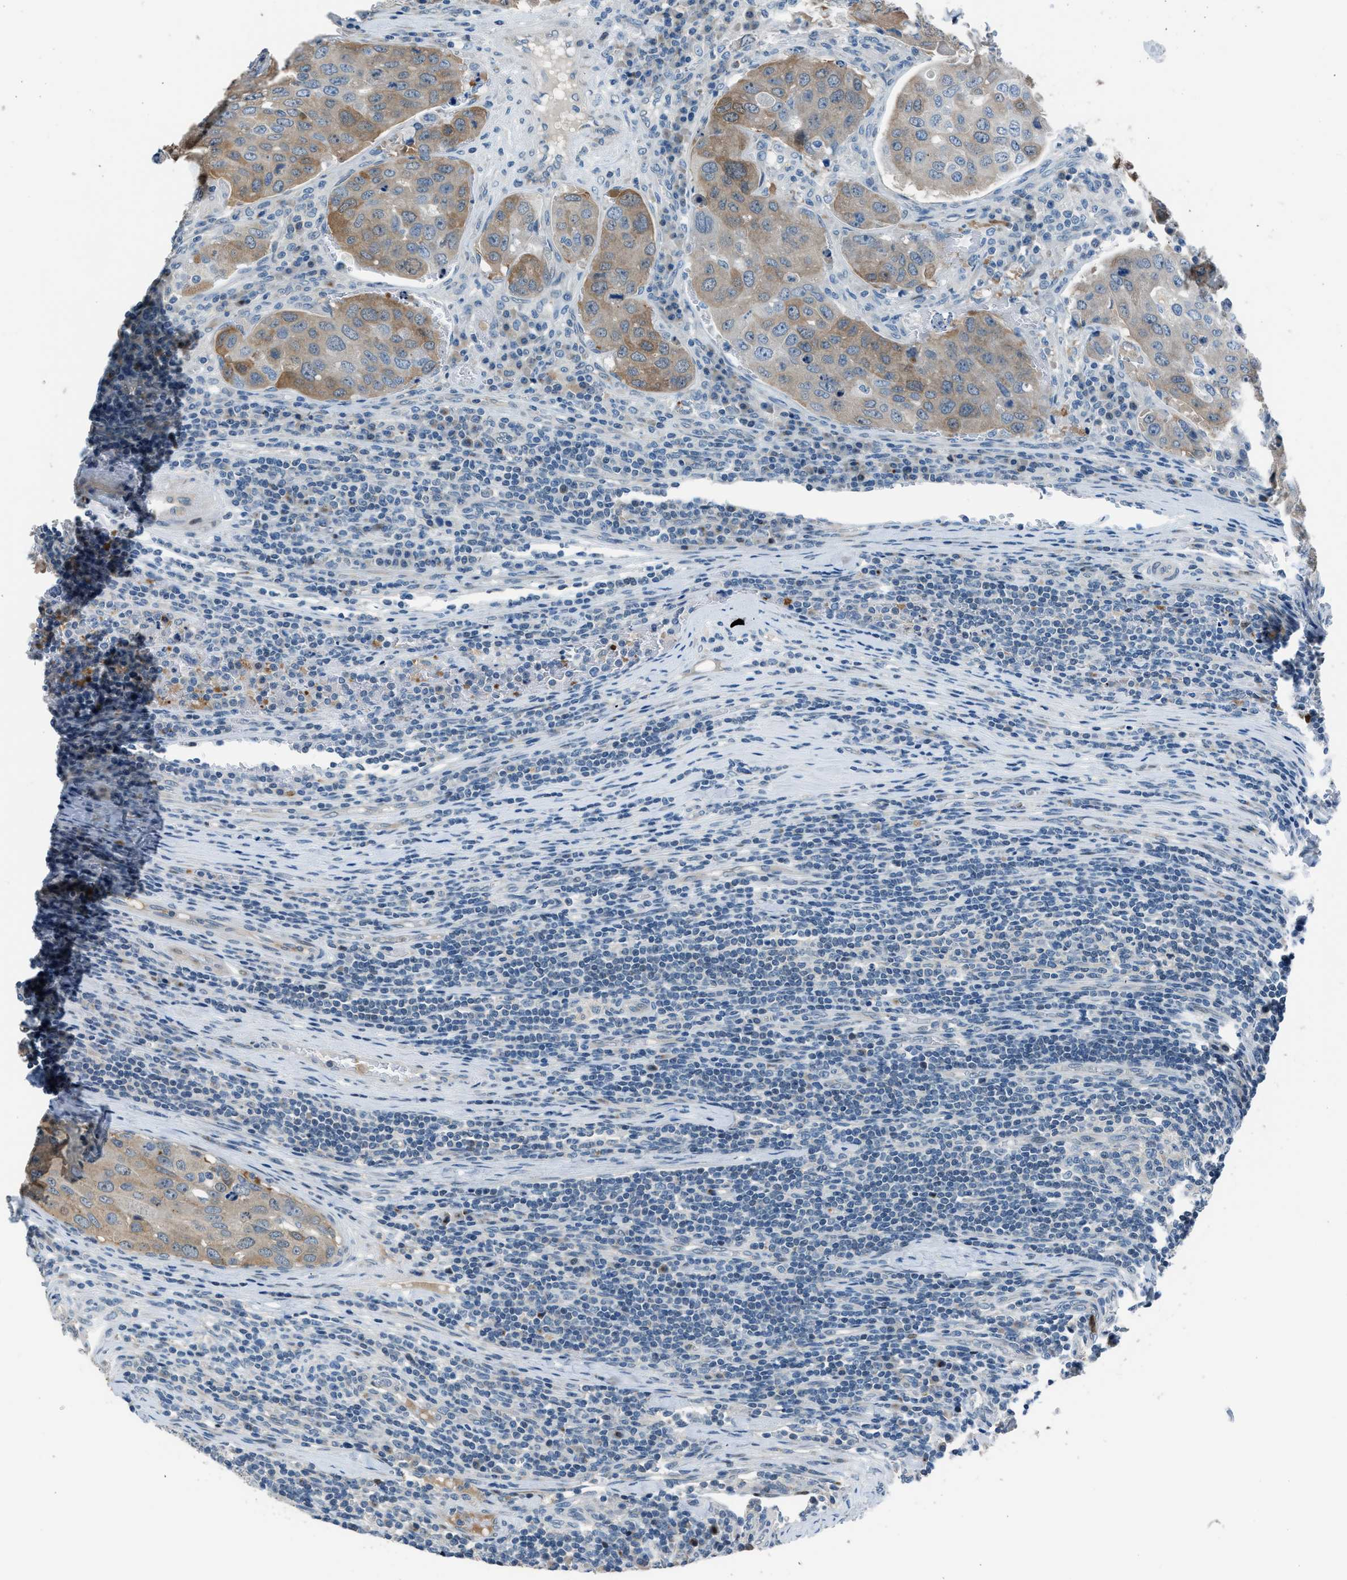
{"staining": {"intensity": "moderate", "quantity": "25%-75%", "location": "cytoplasmic/membranous"}, "tissue": "urothelial cancer", "cell_type": "Tumor cells", "image_type": "cancer", "snomed": [{"axis": "morphology", "description": "Urothelial carcinoma, High grade"}, {"axis": "topography", "description": "Lymph node"}, {"axis": "topography", "description": "Urinary bladder"}], "caption": "Immunohistochemistry (IHC) of human high-grade urothelial carcinoma demonstrates medium levels of moderate cytoplasmic/membranous positivity in approximately 25%-75% of tumor cells.", "gene": "RNF41", "patient": {"sex": "male", "age": 51}}